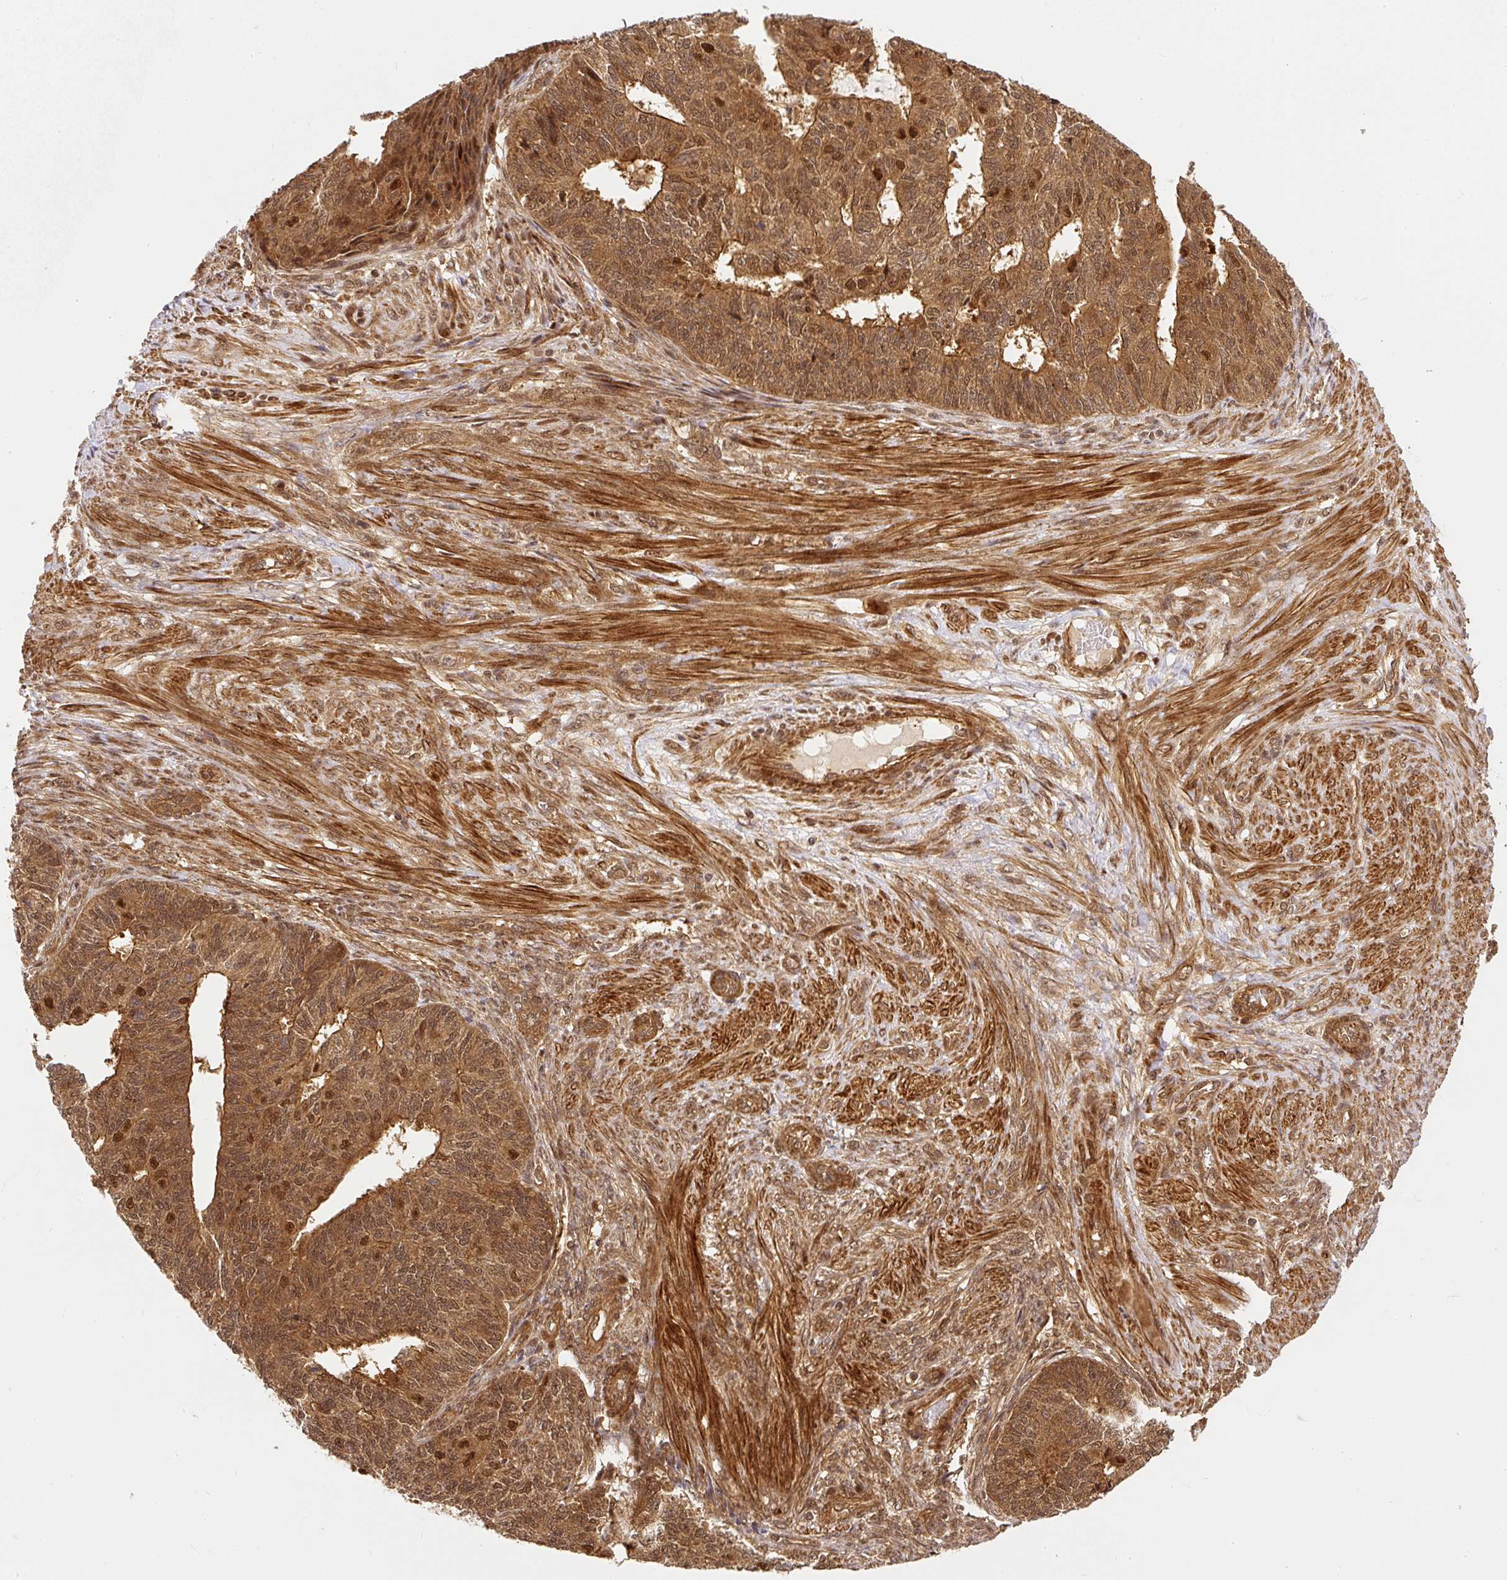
{"staining": {"intensity": "strong", "quantity": ">75%", "location": "cytoplasmic/membranous,nuclear"}, "tissue": "endometrial cancer", "cell_type": "Tumor cells", "image_type": "cancer", "snomed": [{"axis": "morphology", "description": "Adenocarcinoma, NOS"}, {"axis": "topography", "description": "Endometrium"}], "caption": "Approximately >75% of tumor cells in human endometrial cancer (adenocarcinoma) demonstrate strong cytoplasmic/membranous and nuclear protein positivity as visualized by brown immunohistochemical staining.", "gene": "PSMD1", "patient": {"sex": "female", "age": 32}}